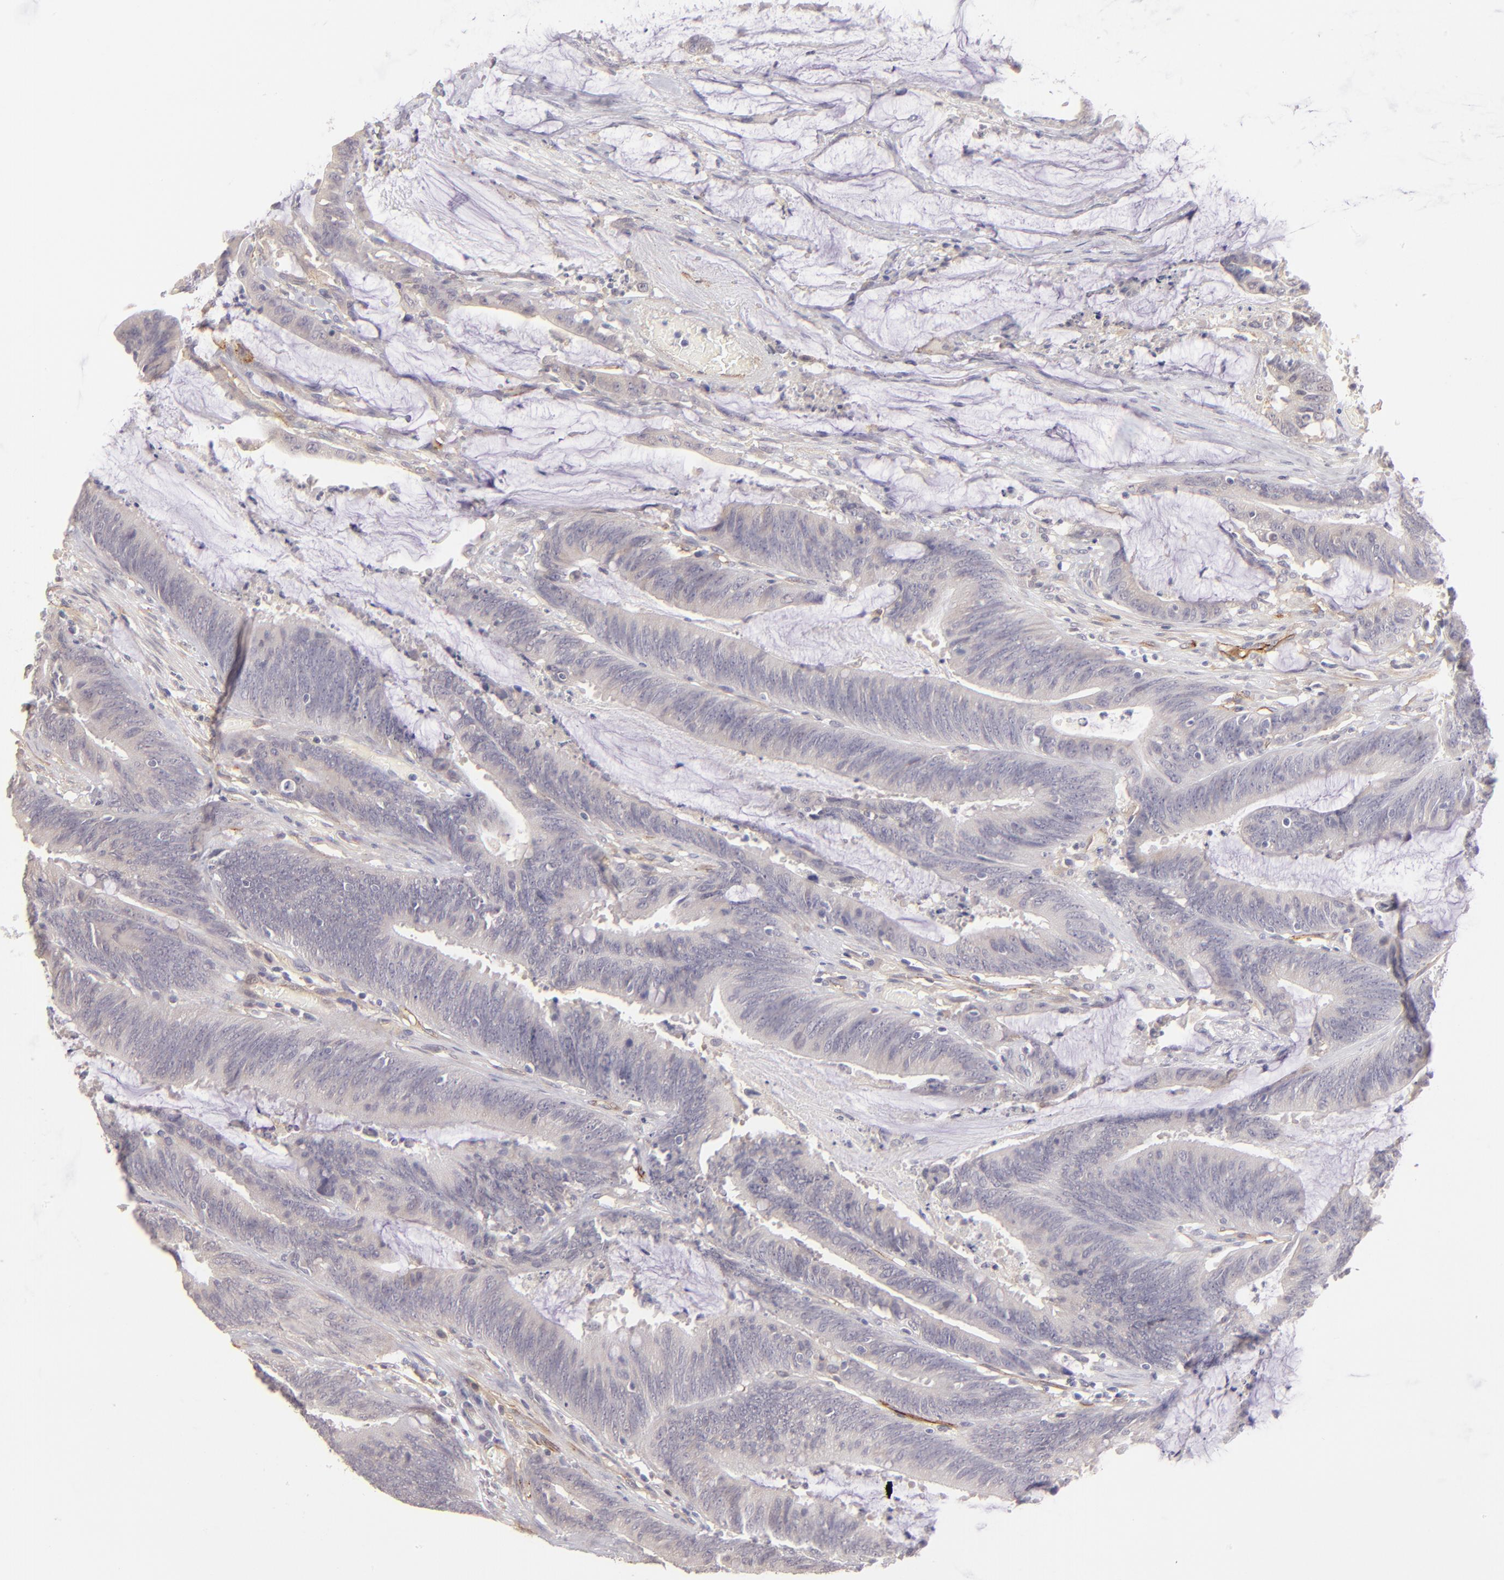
{"staining": {"intensity": "negative", "quantity": "none", "location": "none"}, "tissue": "colorectal cancer", "cell_type": "Tumor cells", "image_type": "cancer", "snomed": [{"axis": "morphology", "description": "Adenocarcinoma, NOS"}, {"axis": "topography", "description": "Rectum"}], "caption": "The immunohistochemistry (IHC) image has no significant staining in tumor cells of adenocarcinoma (colorectal) tissue. Nuclei are stained in blue.", "gene": "THBD", "patient": {"sex": "female", "age": 66}}